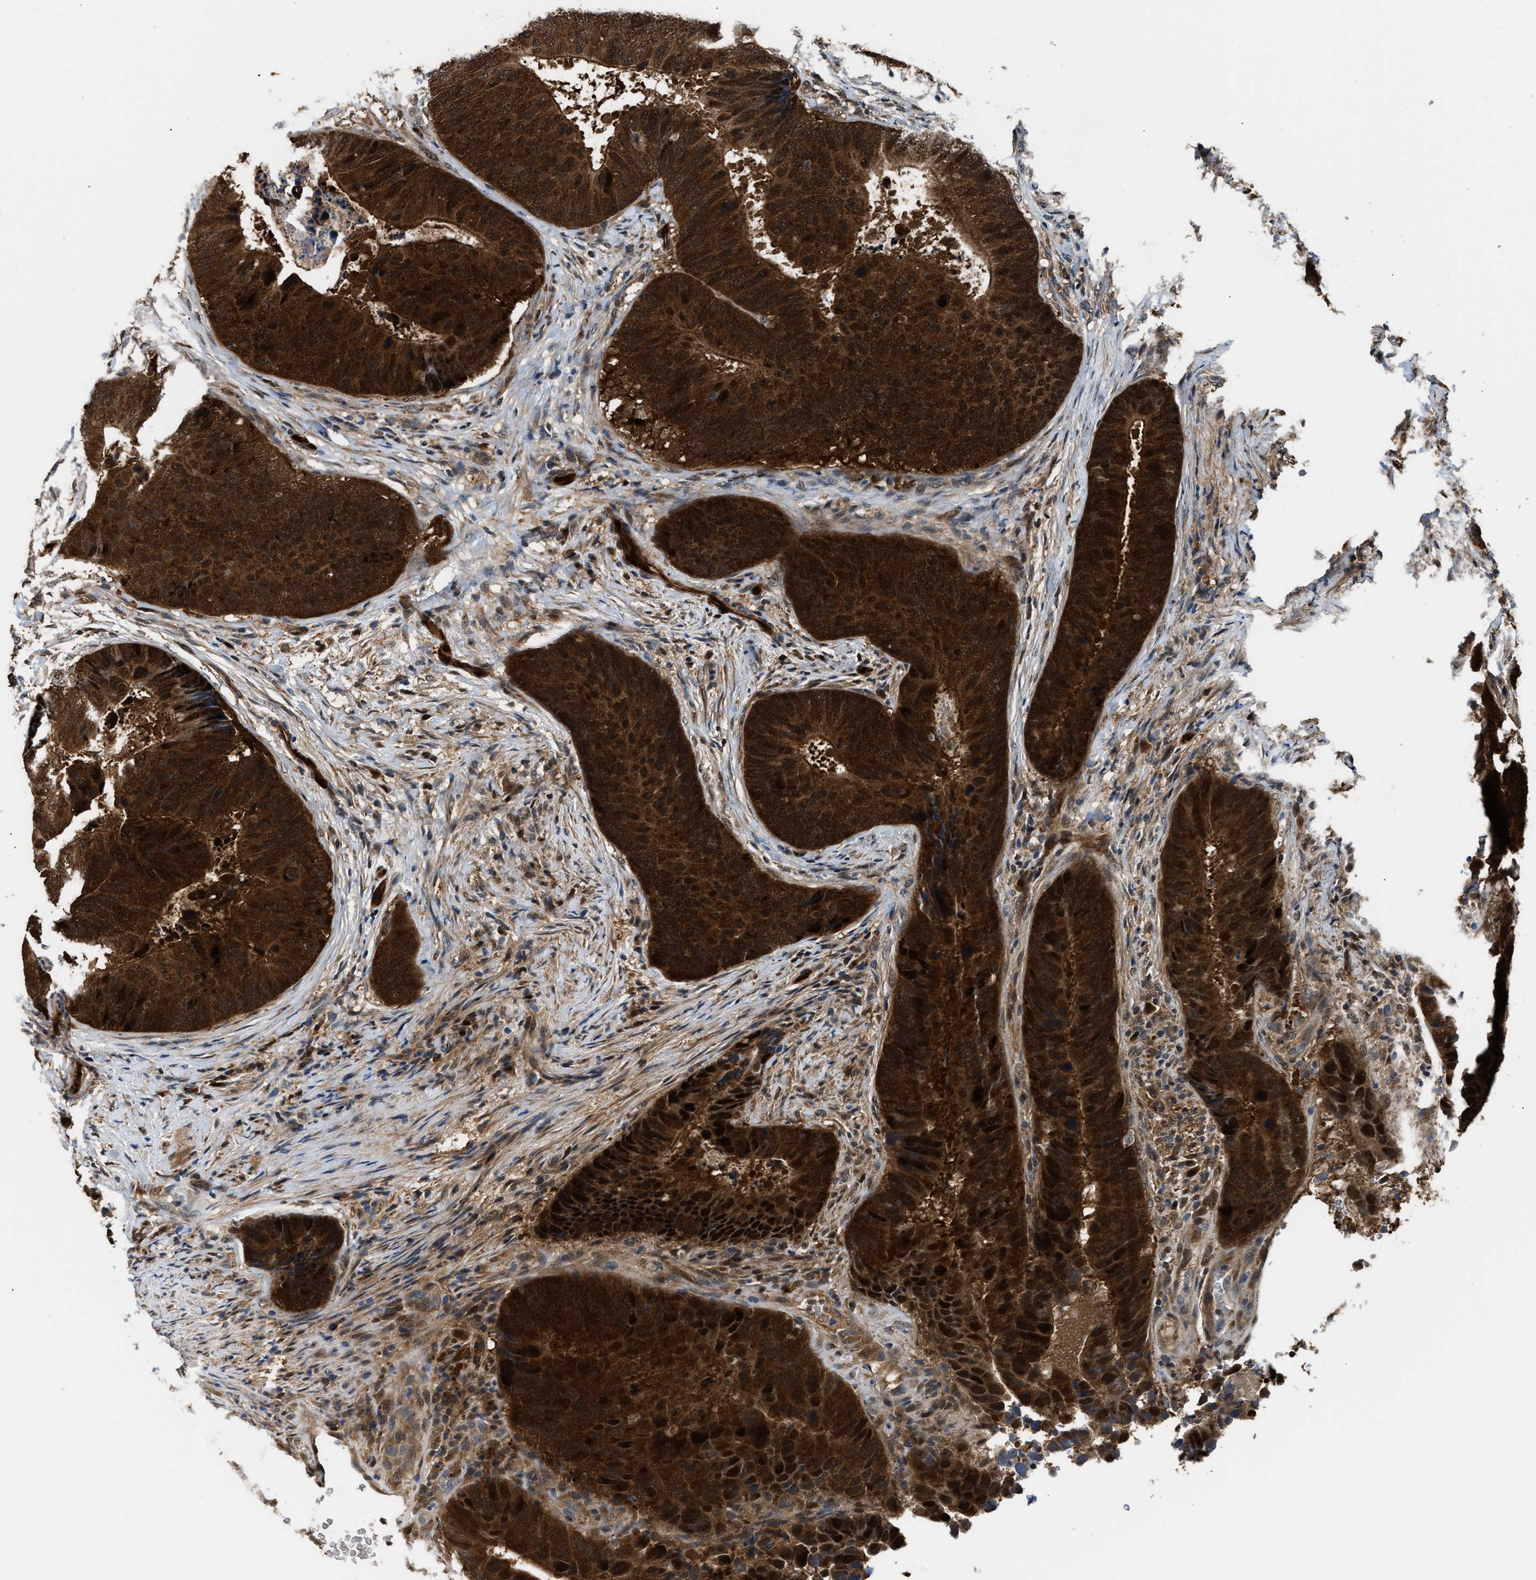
{"staining": {"intensity": "strong", "quantity": ">75%", "location": "cytoplasmic/membranous,nuclear"}, "tissue": "colorectal cancer", "cell_type": "Tumor cells", "image_type": "cancer", "snomed": [{"axis": "morphology", "description": "Adenocarcinoma, NOS"}, {"axis": "topography", "description": "Colon"}], "caption": "The micrograph displays a brown stain indicating the presence of a protein in the cytoplasmic/membranous and nuclear of tumor cells in colorectal cancer (adenocarcinoma).", "gene": "PPA1", "patient": {"sex": "male", "age": 56}}